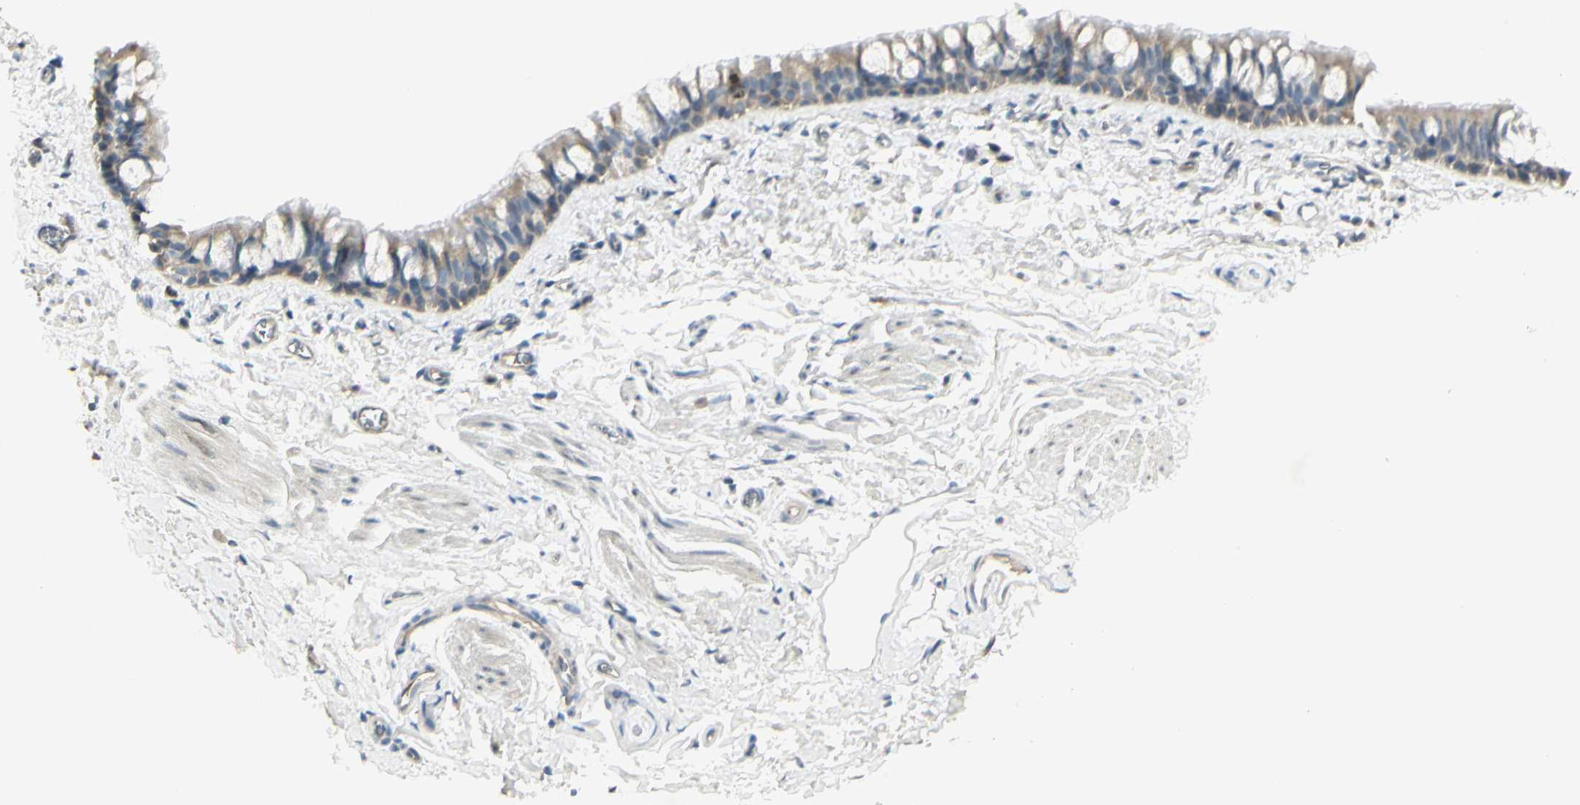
{"staining": {"intensity": "weak", "quantity": ">75%", "location": "cytoplasmic/membranous"}, "tissue": "bronchus", "cell_type": "Respiratory epithelial cells", "image_type": "normal", "snomed": [{"axis": "morphology", "description": "Normal tissue, NOS"}, {"axis": "morphology", "description": "Malignant melanoma, Metastatic site"}, {"axis": "topography", "description": "Bronchus"}, {"axis": "topography", "description": "Lung"}], "caption": "An immunohistochemistry histopathology image of normal tissue is shown. Protein staining in brown labels weak cytoplasmic/membranous positivity in bronchus within respiratory epithelial cells.", "gene": "CCNB2", "patient": {"sex": "male", "age": 64}}